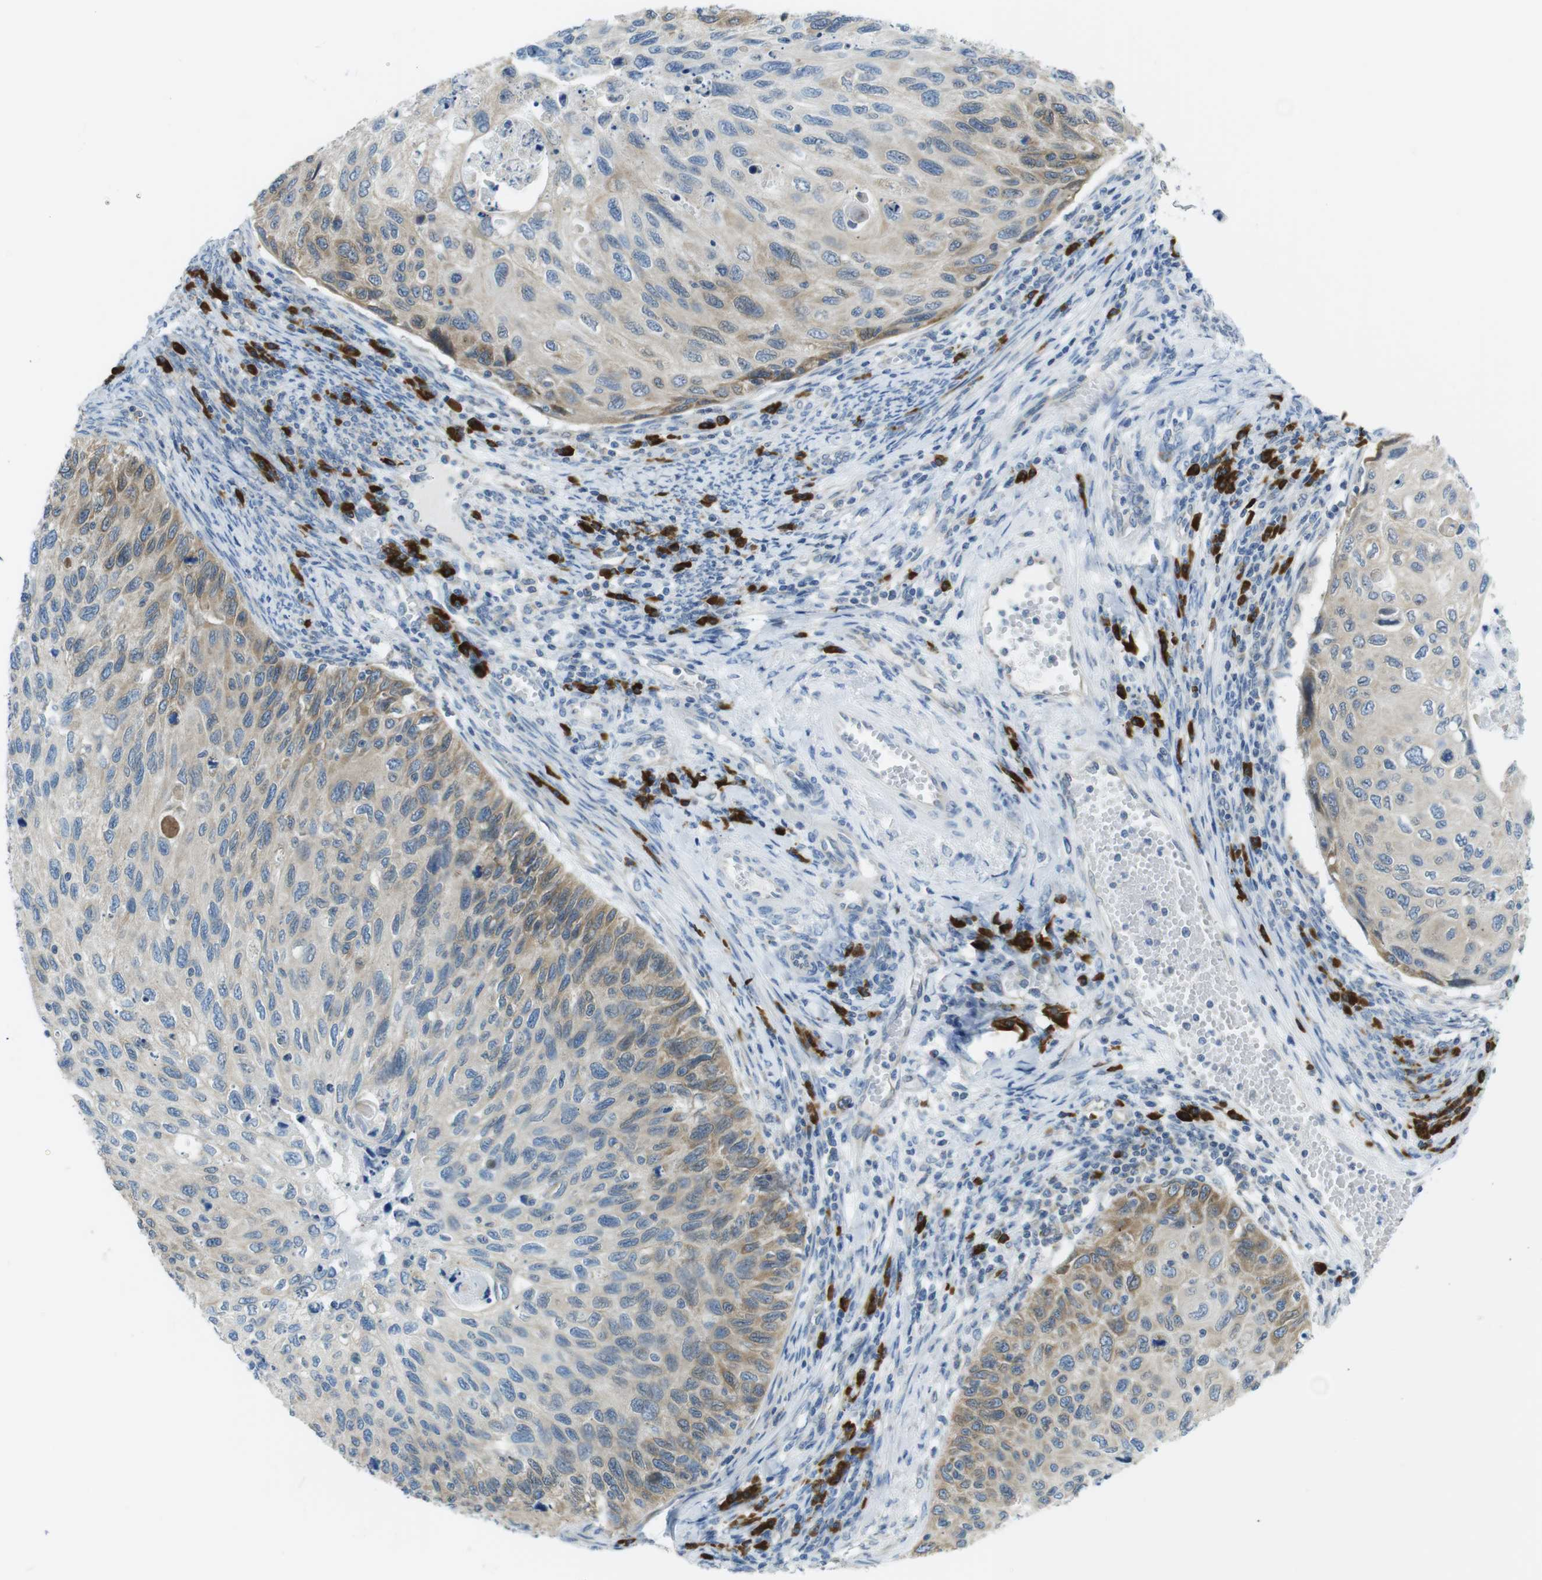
{"staining": {"intensity": "weak", "quantity": "25%-75%", "location": "cytoplasmic/membranous"}, "tissue": "cervical cancer", "cell_type": "Tumor cells", "image_type": "cancer", "snomed": [{"axis": "morphology", "description": "Squamous cell carcinoma, NOS"}, {"axis": "topography", "description": "Cervix"}], "caption": "DAB (3,3'-diaminobenzidine) immunohistochemical staining of human squamous cell carcinoma (cervical) exhibits weak cytoplasmic/membranous protein positivity in about 25%-75% of tumor cells.", "gene": "CLPTM1L", "patient": {"sex": "female", "age": 70}}